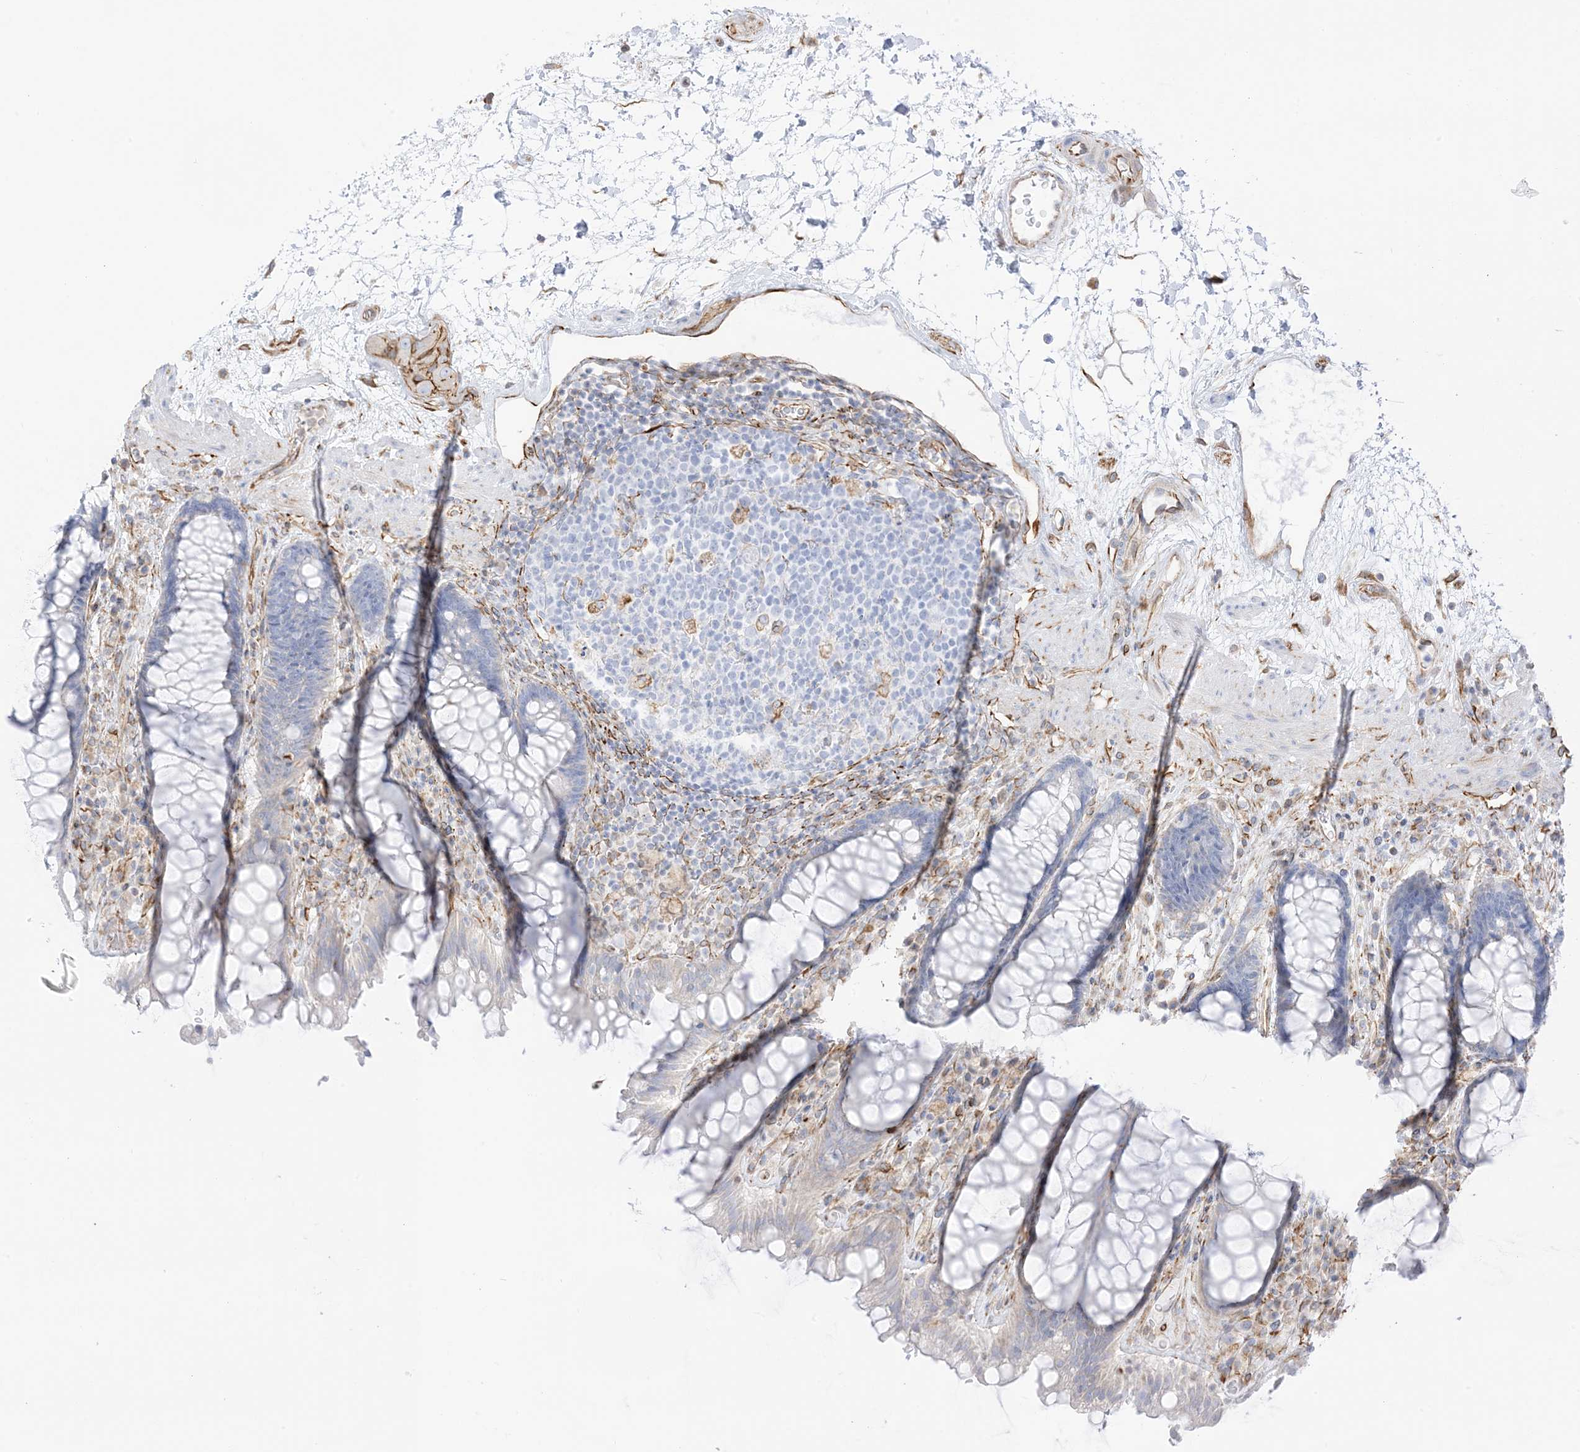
{"staining": {"intensity": "negative", "quantity": "none", "location": "none"}, "tissue": "rectum", "cell_type": "Glandular cells", "image_type": "normal", "snomed": [{"axis": "morphology", "description": "Normal tissue, NOS"}, {"axis": "topography", "description": "Rectum"}], "caption": "IHC photomicrograph of benign rectum: human rectum stained with DAB exhibits no significant protein staining in glandular cells. Brightfield microscopy of IHC stained with DAB (3,3'-diaminobenzidine) (brown) and hematoxylin (blue), captured at high magnification.", "gene": "PID1", "patient": {"sex": "male", "age": 64}}